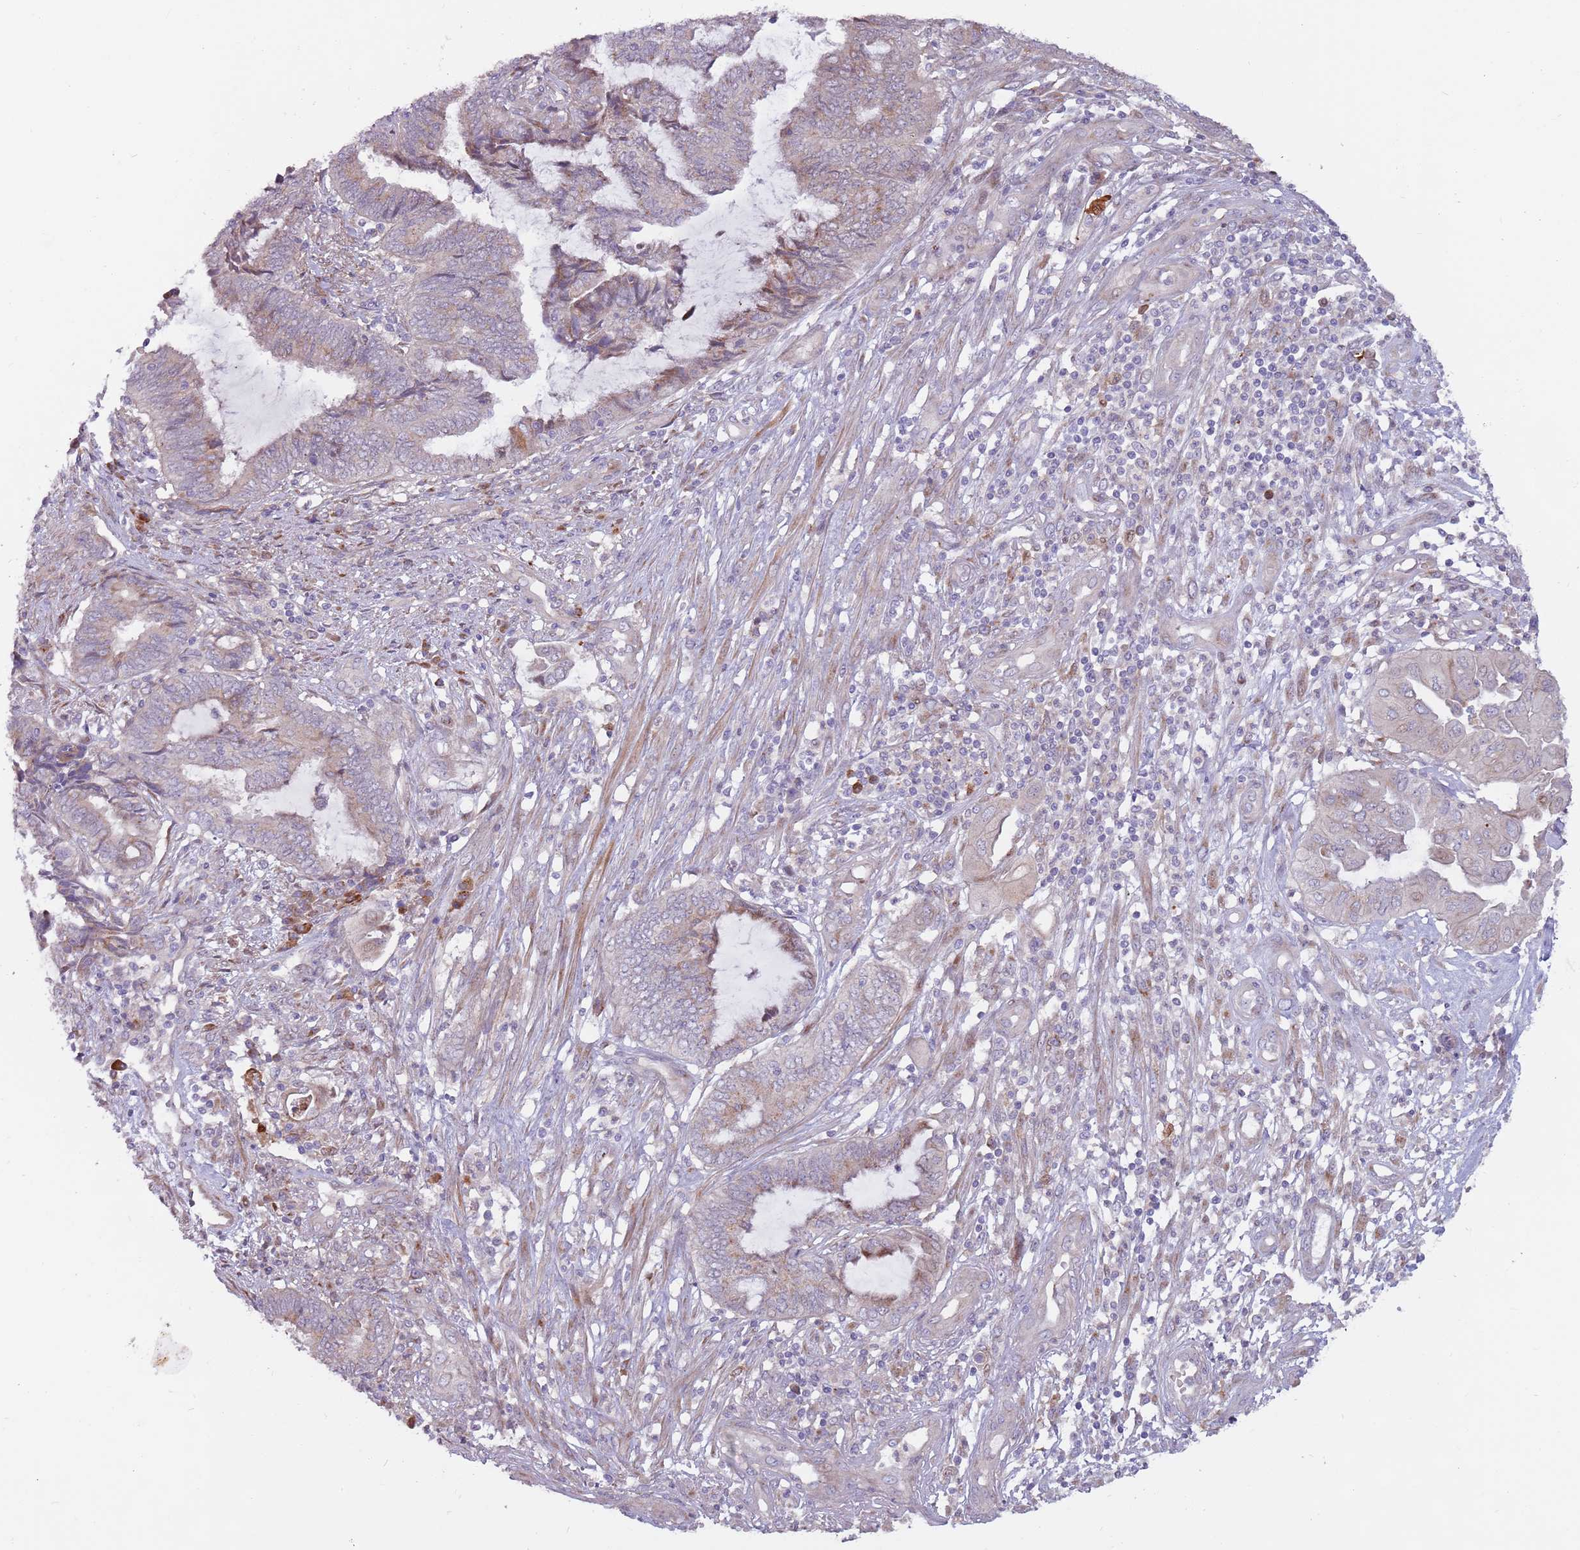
{"staining": {"intensity": "weak", "quantity": "<25%", "location": "cytoplasmic/membranous"}, "tissue": "endometrial cancer", "cell_type": "Tumor cells", "image_type": "cancer", "snomed": [{"axis": "morphology", "description": "Adenocarcinoma, NOS"}, {"axis": "topography", "description": "Uterus"}, {"axis": "topography", "description": "Endometrium"}], "caption": "Immunohistochemical staining of adenocarcinoma (endometrial) demonstrates no significant expression in tumor cells.", "gene": "CCDC150", "patient": {"sex": "female", "age": 70}}